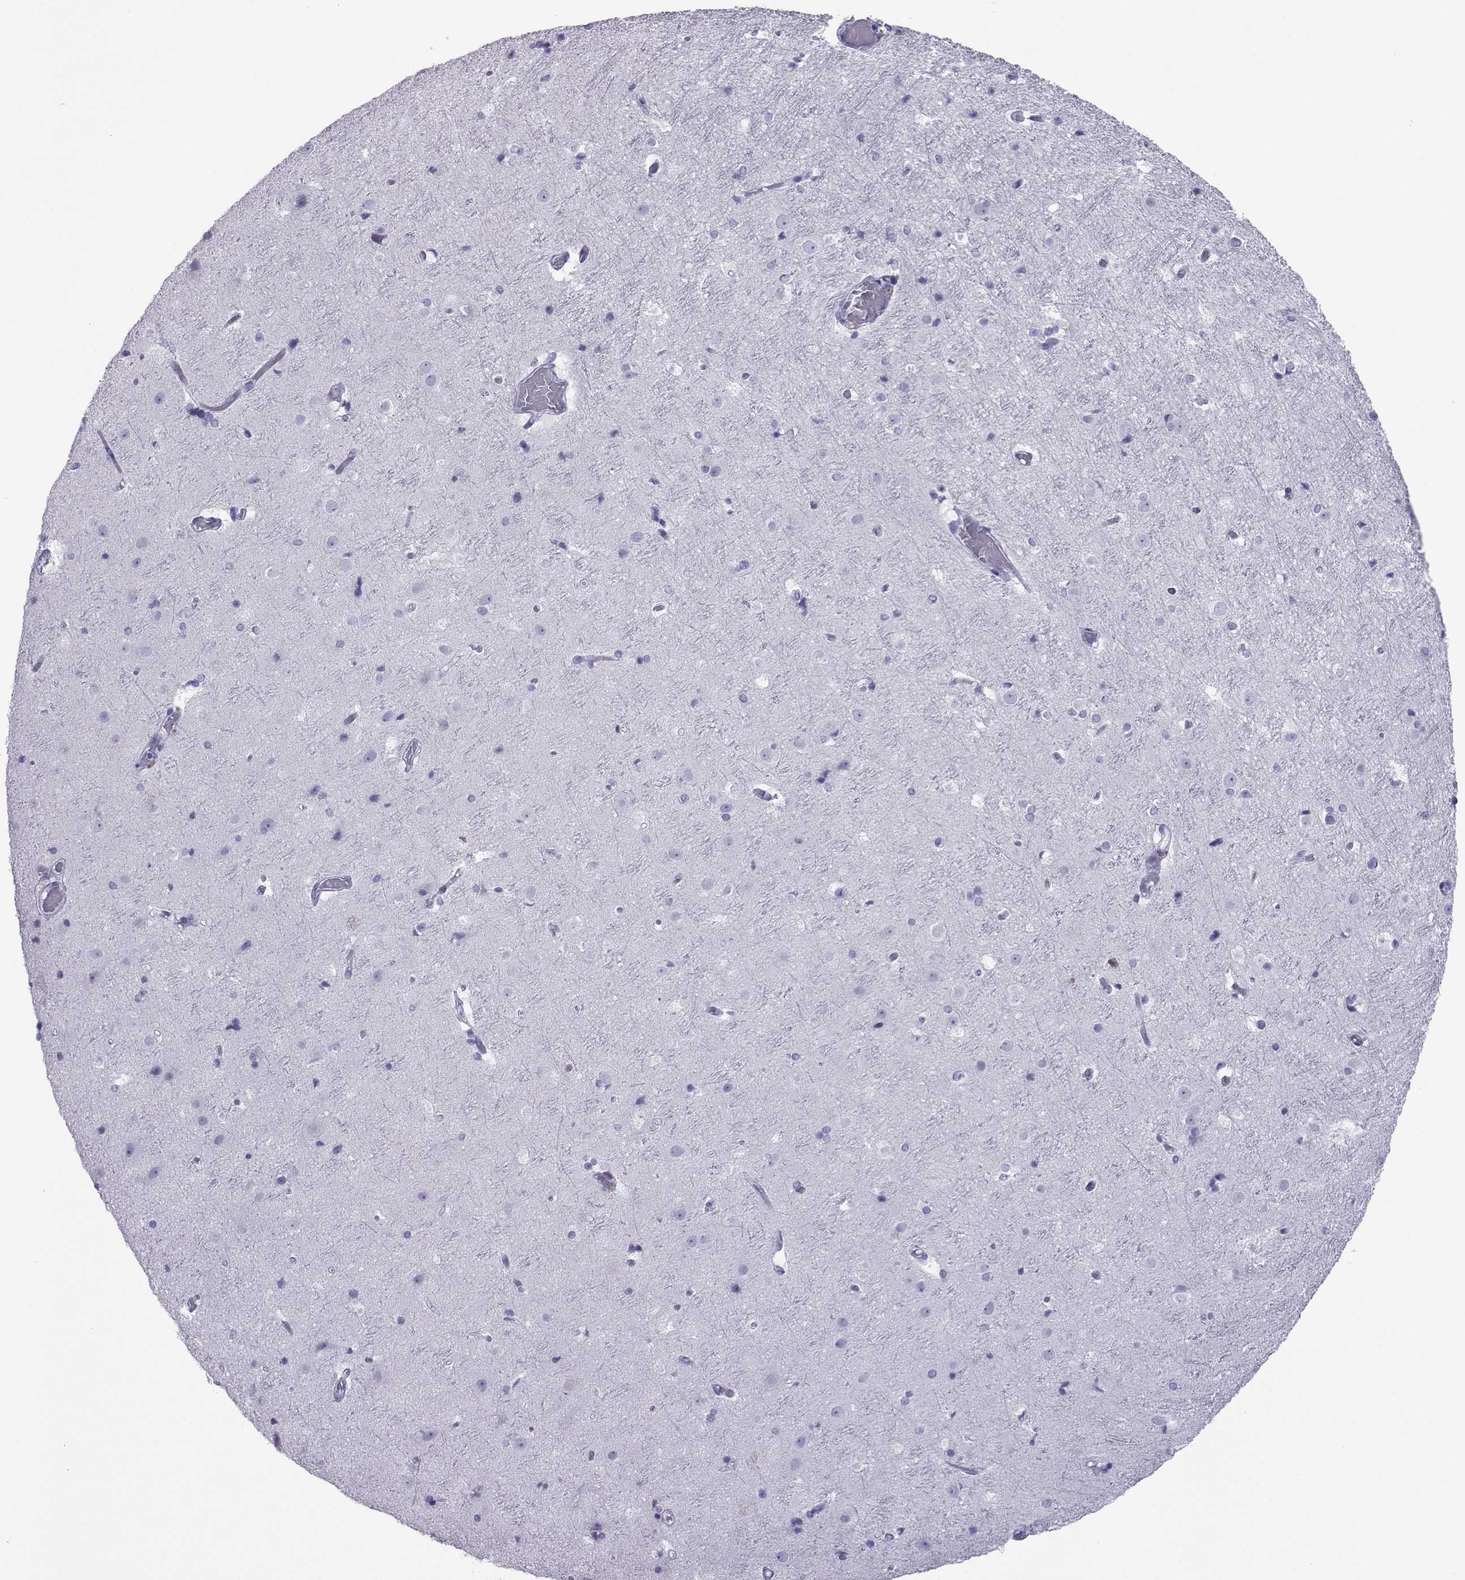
{"staining": {"intensity": "negative", "quantity": "none", "location": "none"}, "tissue": "cerebral cortex", "cell_type": "Endothelial cells", "image_type": "normal", "snomed": [{"axis": "morphology", "description": "Normal tissue, NOS"}, {"axis": "topography", "description": "Cerebral cortex"}], "caption": "This is an immunohistochemistry (IHC) micrograph of benign human cerebral cortex. There is no staining in endothelial cells.", "gene": "LORICRIN", "patient": {"sex": "female", "age": 52}}